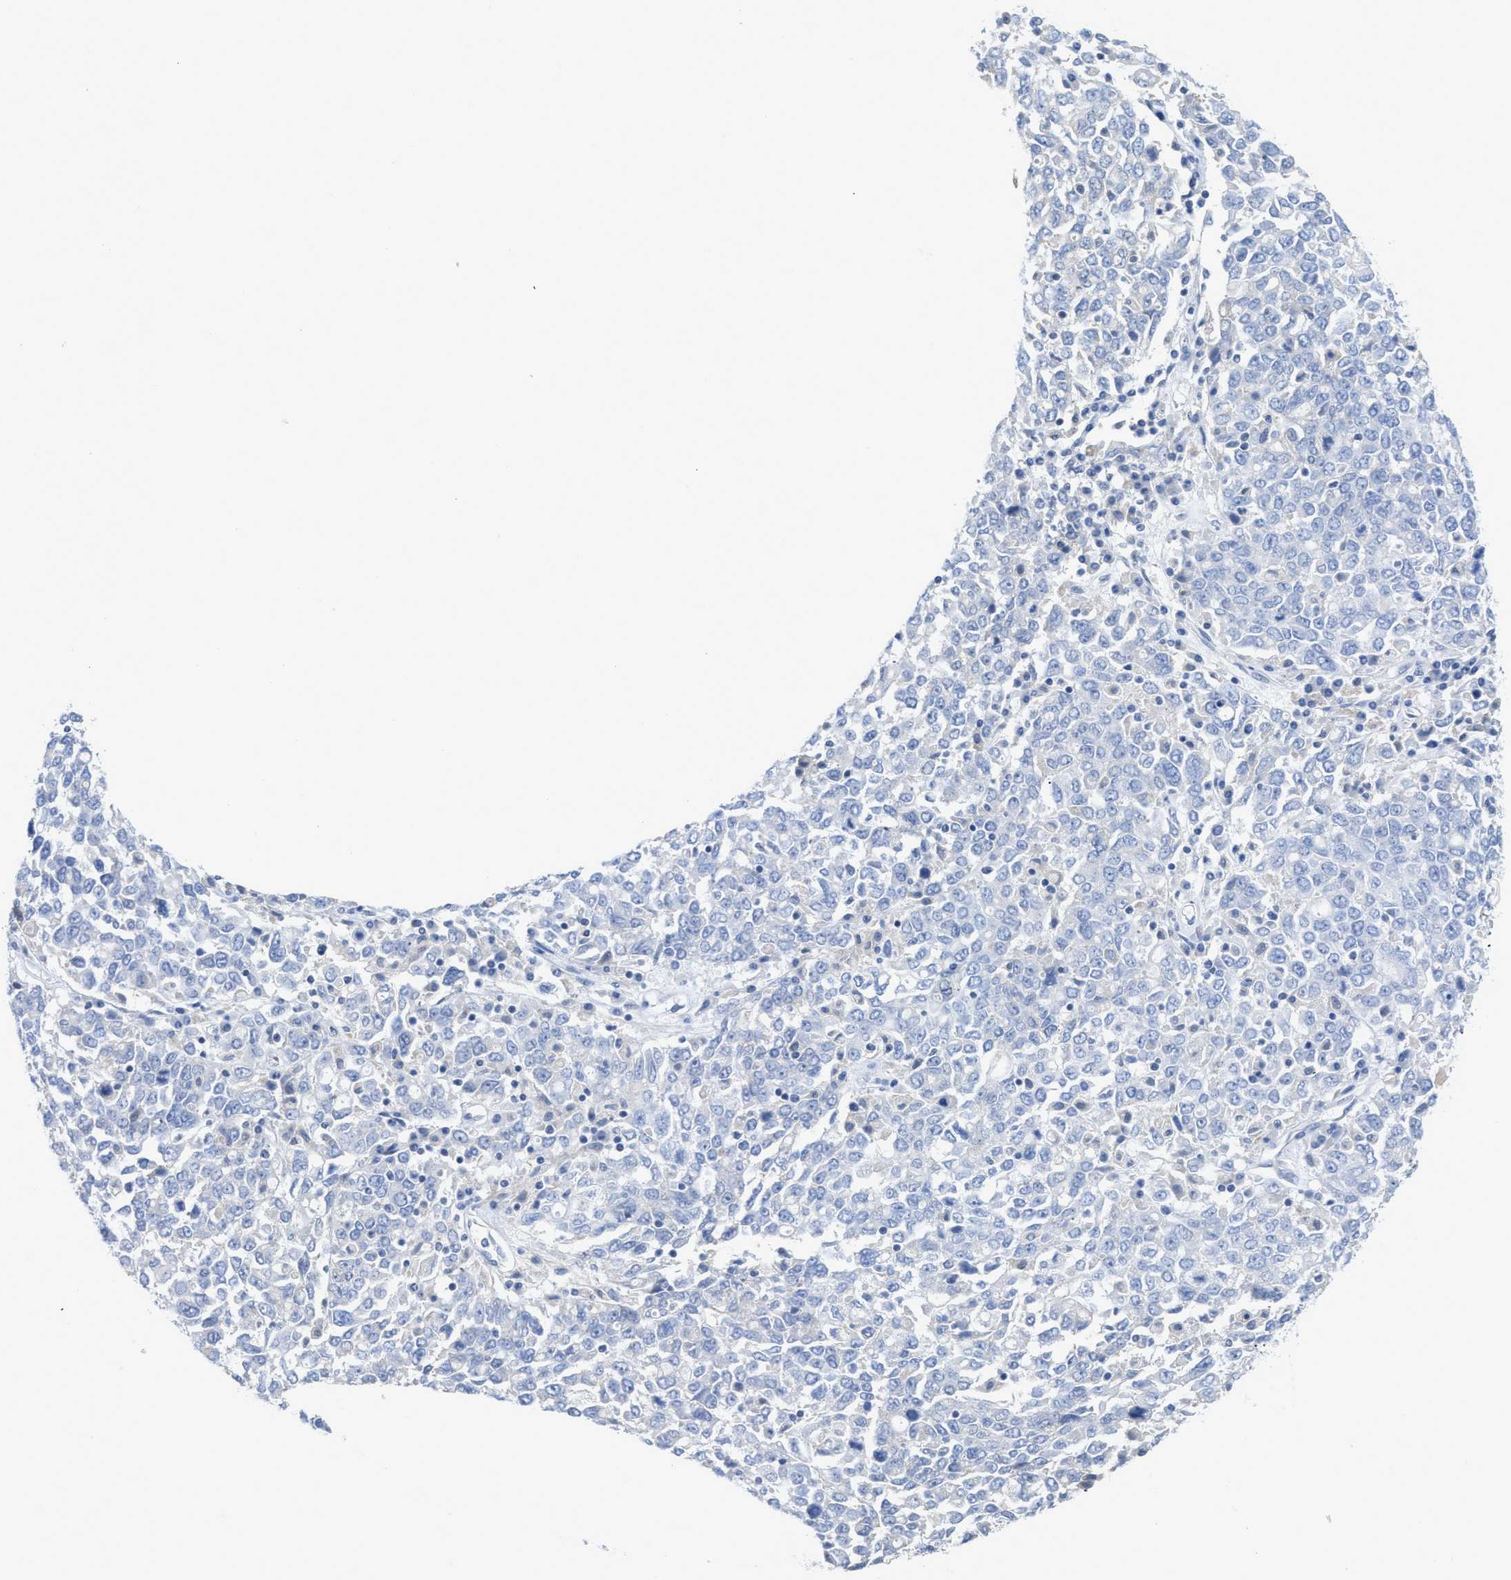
{"staining": {"intensity": "negative", "quantity": "none", "location": "none"}, "tissue": "ovarian cancer", "cell_type": "Tumor cells", "image_type": "cancer", "snomed": [{"axis": "morphology", "description": "Carcinoma, endometroid"}, {"axis": "topography", "description": "Ovary"}], "caption": "Immunohistochemistry image of ovarian endometroid carcinoma stained for a protein (brown), which reveals no staining in tumor cells.", "gene": "MYL3", "patient": {"sex": "female", "age": 62}}